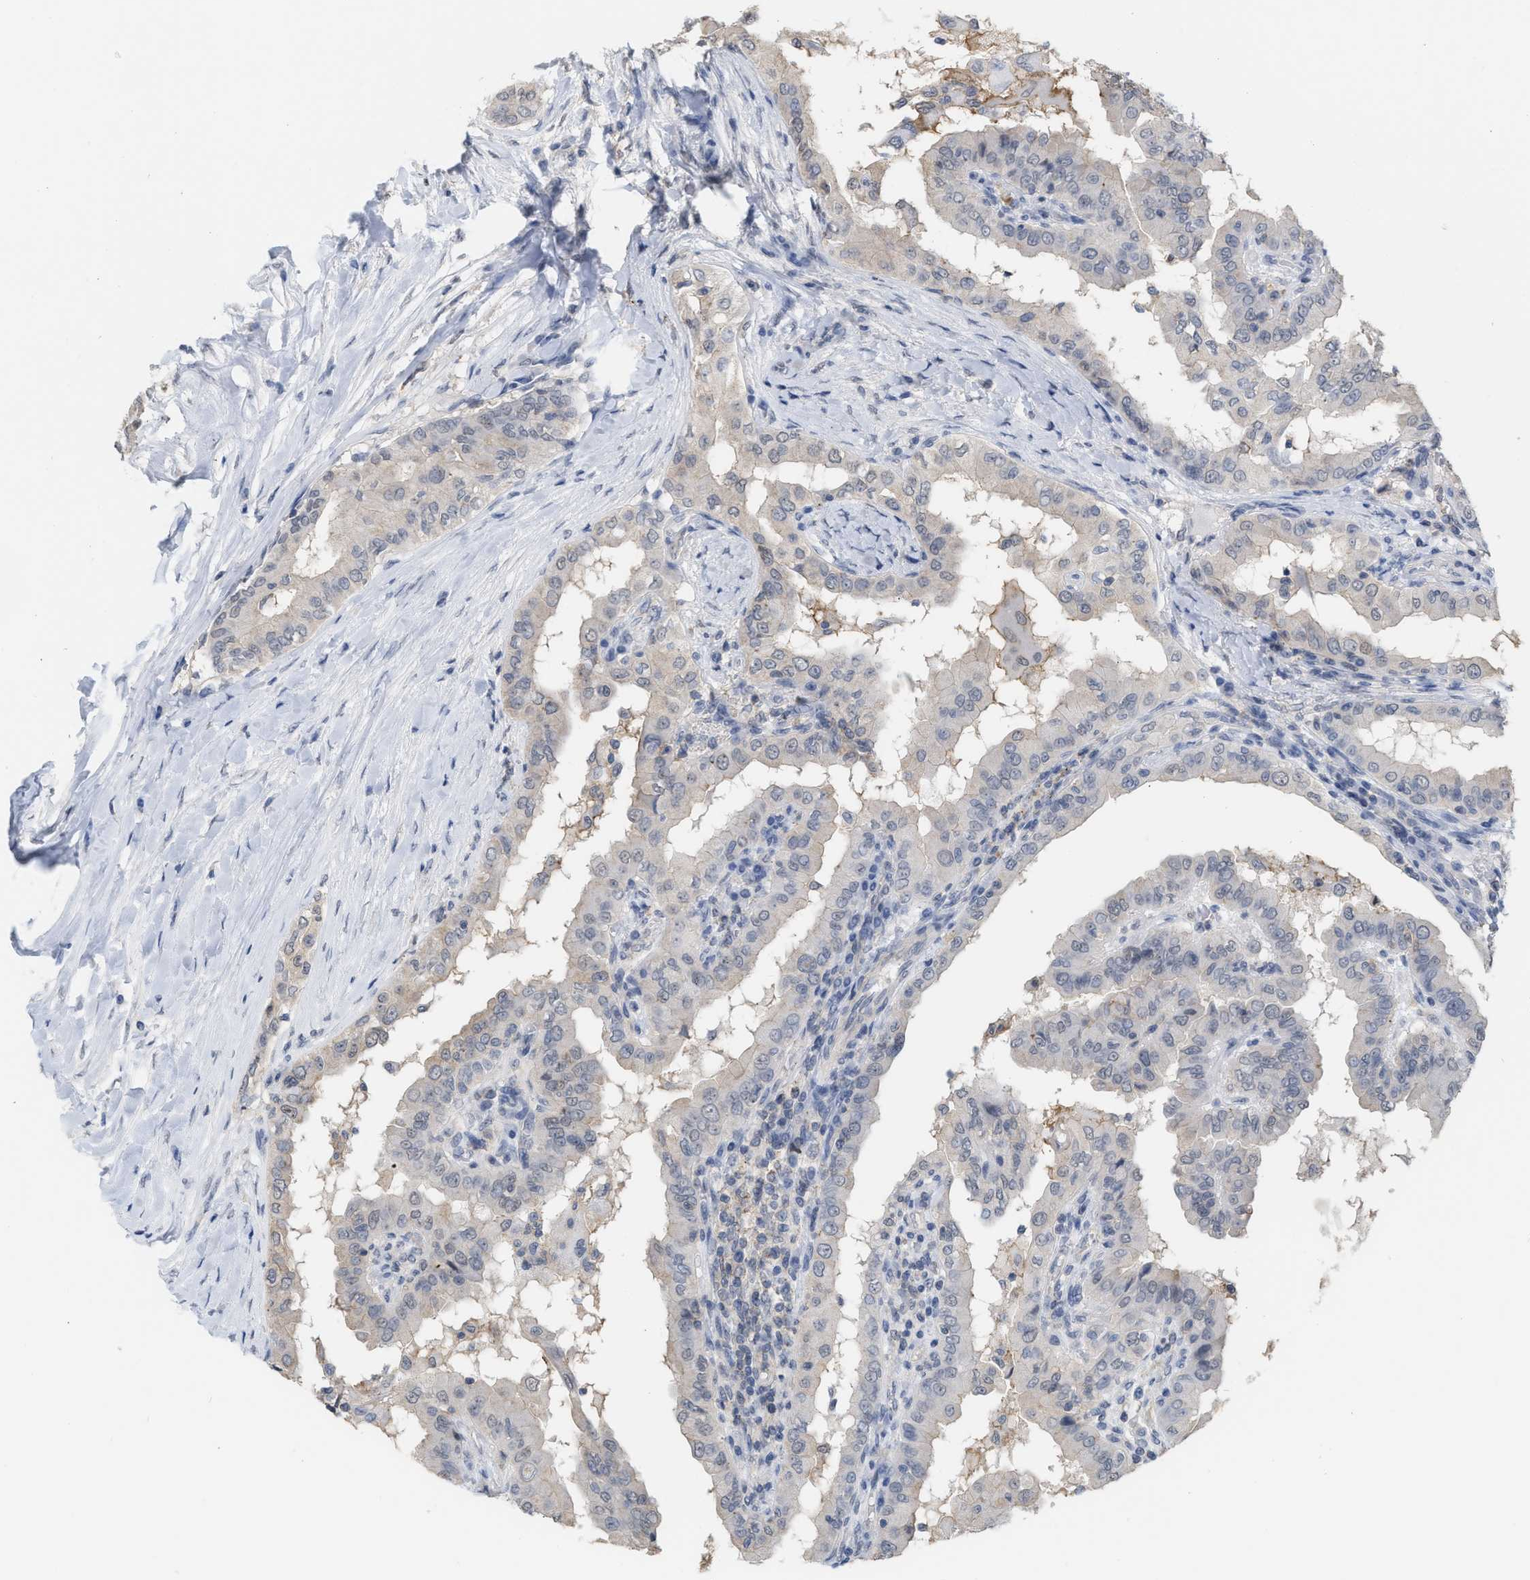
{"staining": {"intensity": "negative", "quantity": "none", "location": "none"}, "tissue": "thyroid cancer", "cell_type": "Tumor cells", "image_type": "cancer", "snomed": [{"axis": "morphology", "description": "Papillary adenocarcinoma, NOS"}, {"axis": "topography", "description": "Thyroid gland"}], "caption": "Image shows no significant protein positivity in tumor cells of thyroid cancer.", "gene": "BAIAP2L1", "patient": {"sex": "male", "age": 33}}